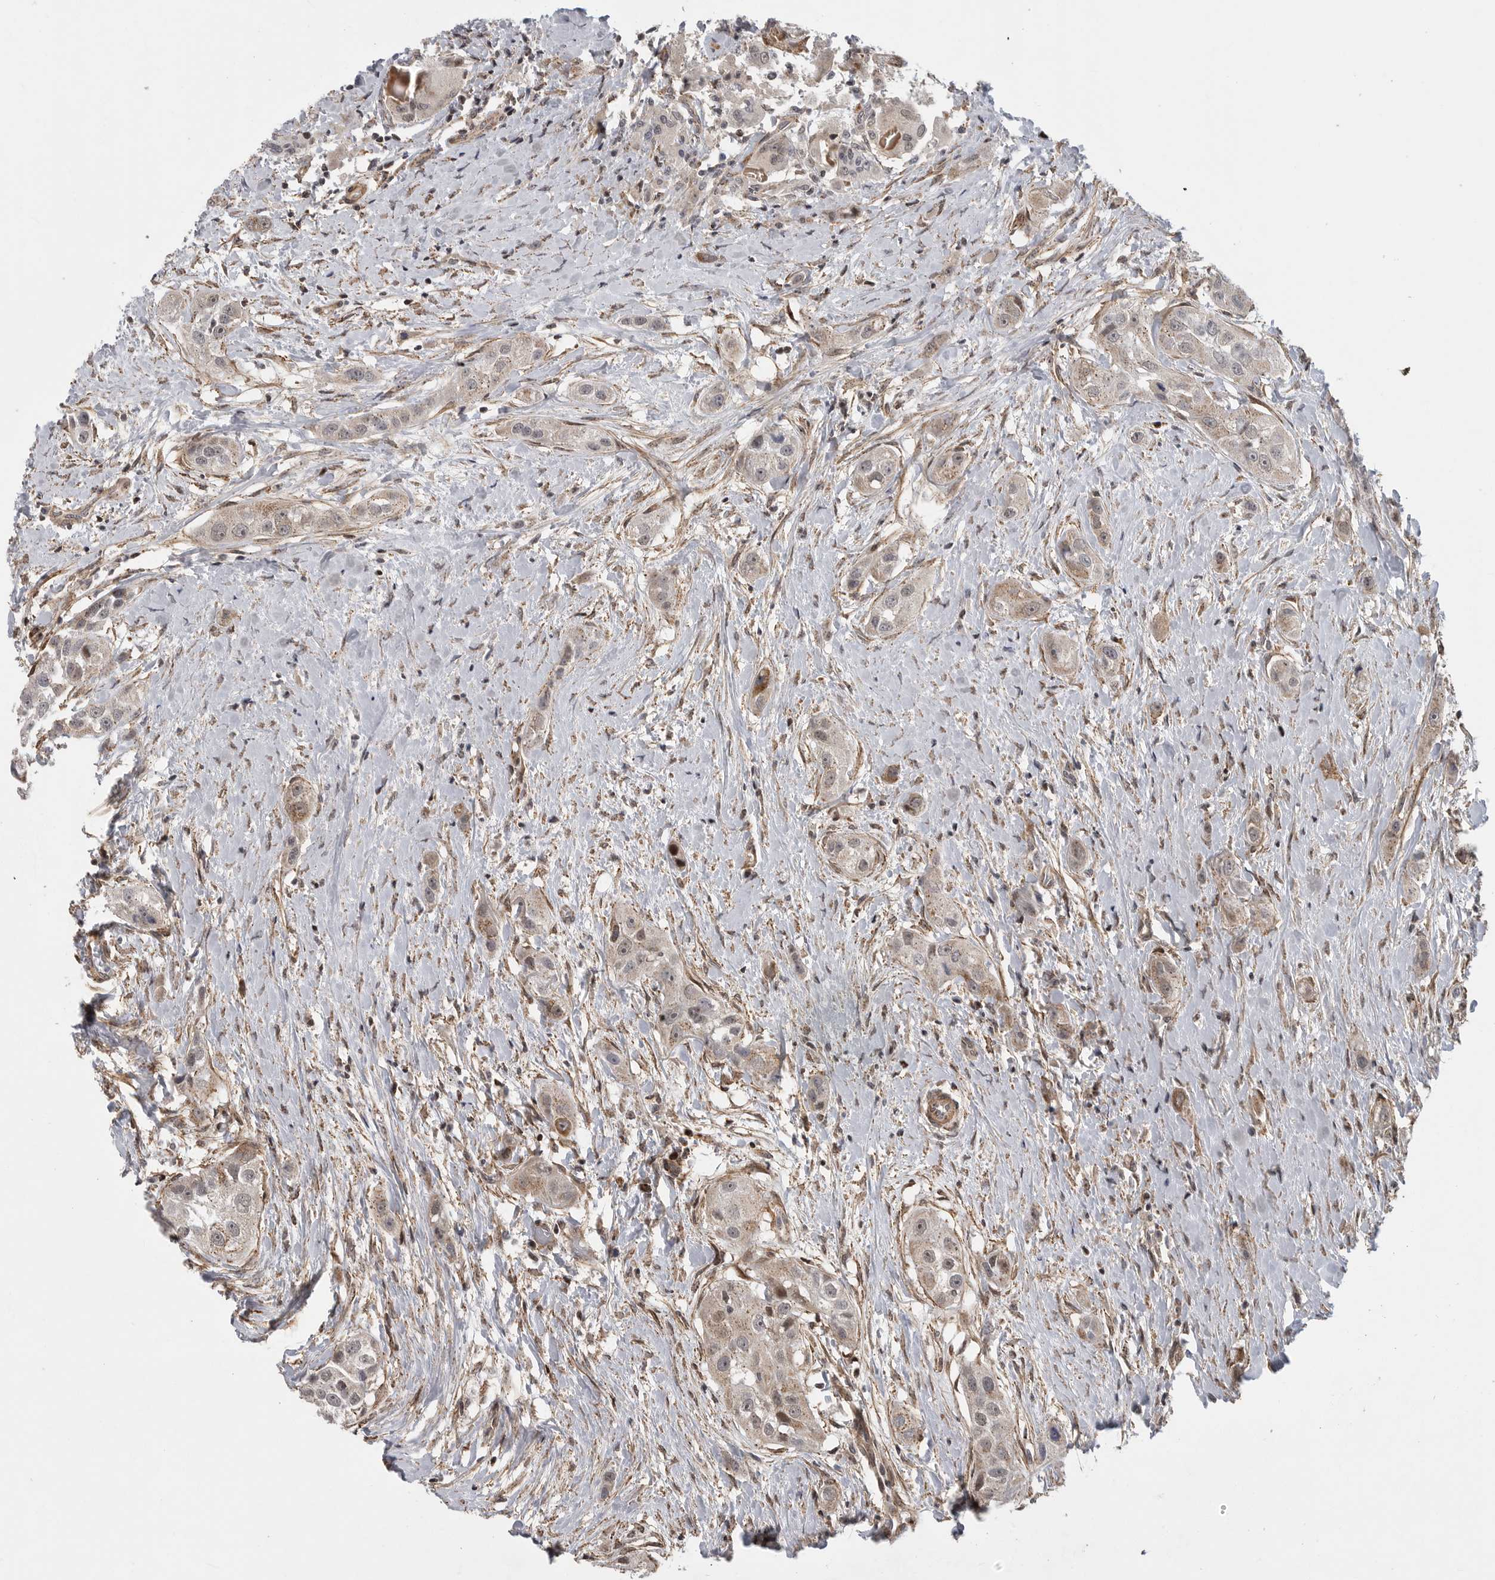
{"staining": {"intensity": "weak", "quantity": ">75%", "location": "cytoplasmic/membranous"}, "tissue": "head and neck cancer", "cell_type": "Tumor cells", "image_type": "cancer", "snomed": [{"axis": "morphology", "description": "Normal tissue, NOS"}, {"axis": "morphology", "description": "Squamous cell carcinoma, NOS"}, {"axis": "topography", "description": "Skeletal muscle"}, {"axis": "topography", "description": "Head-Neck"}], "caption": "Head and neck squamous cell carcinoma stained with DAB (3,3'-diaminobenzidine) IHC shows low levels of weak cytoplasmic/membranous positivity in about >75% of tumor cells. The protein is shown in brown color, while the nuclei are stained blue.", "gene": "TMPRSS11F", "patient": {"sex": "male", "age": 51}}